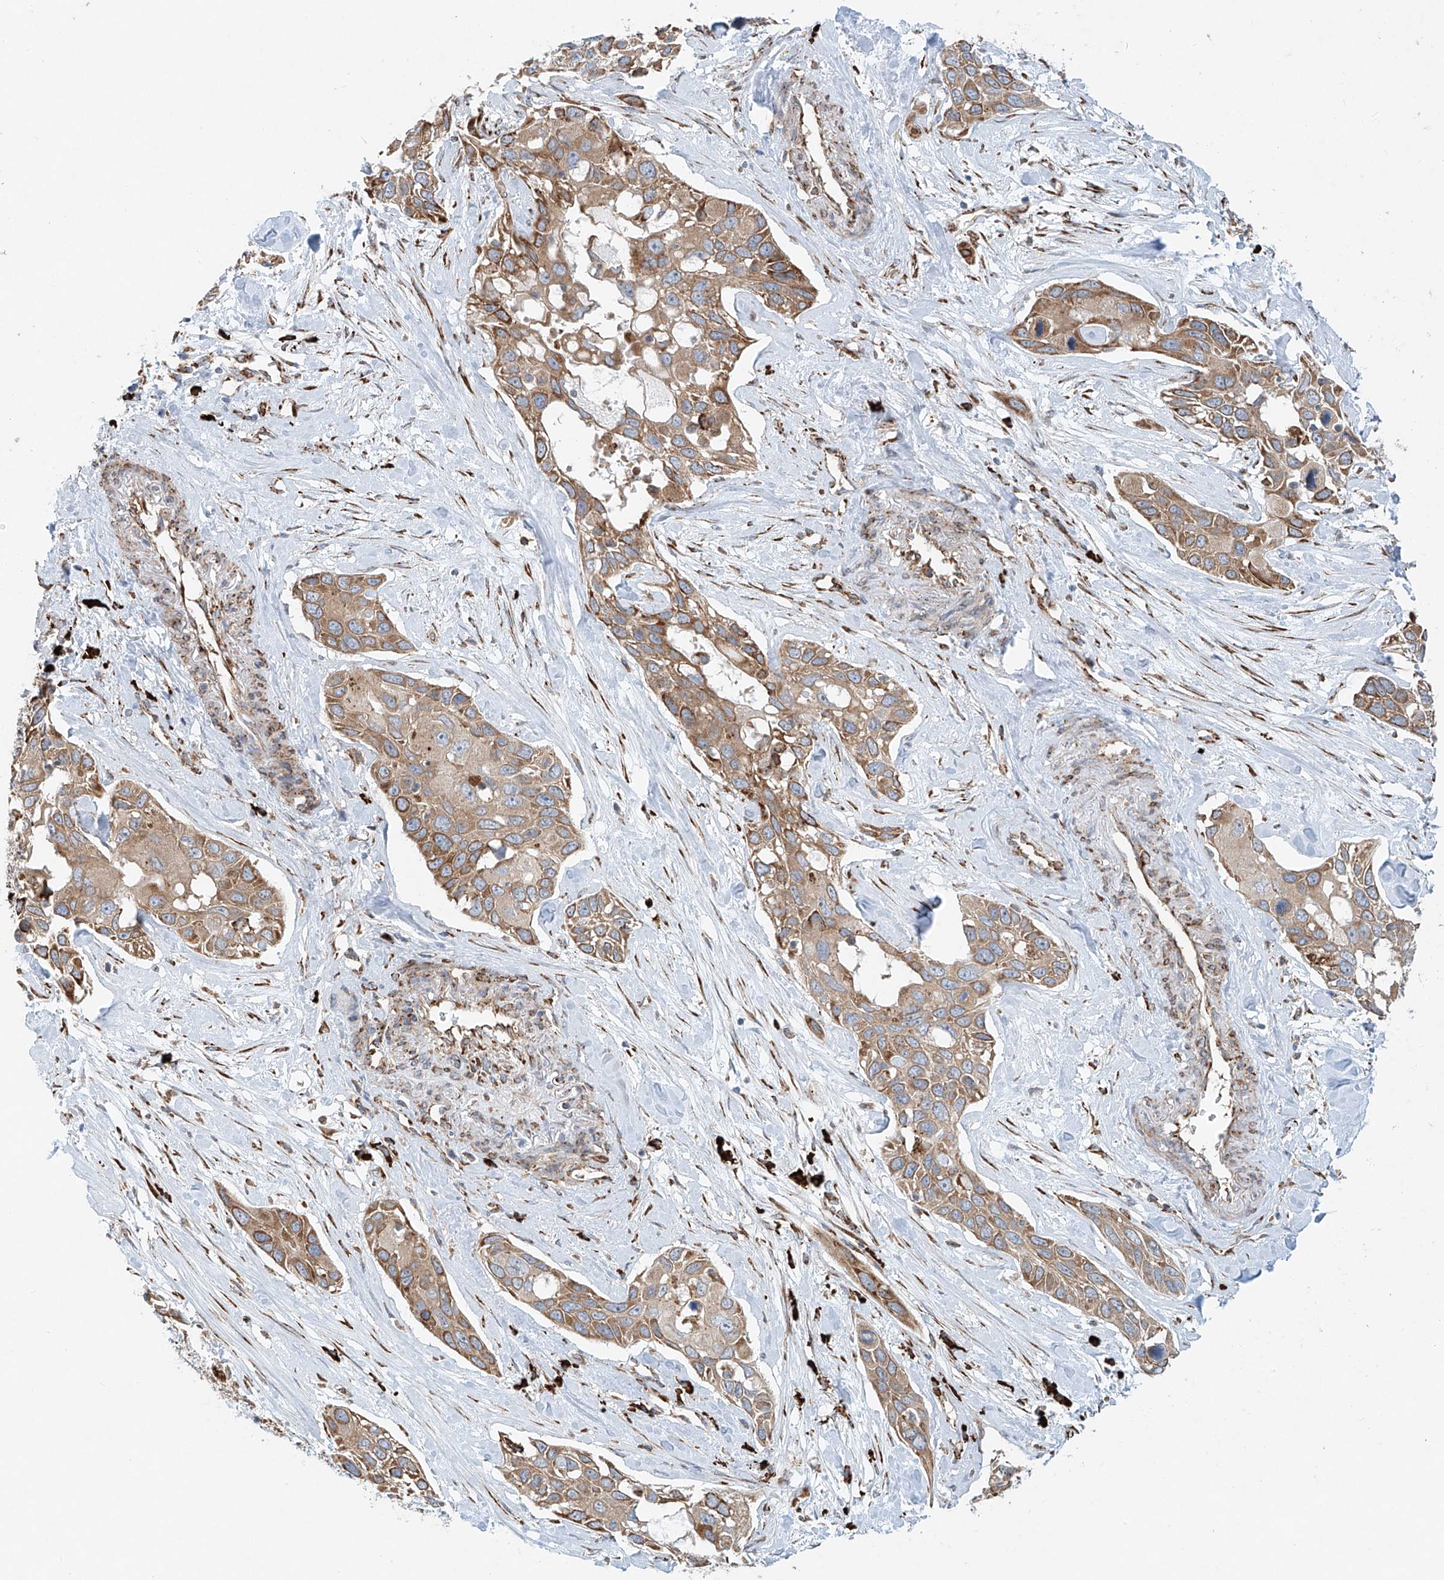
{"staining": {"intensity": "moderate", "quantity": ">75%", "location": "cytoplasmic/membranous"}, "tissue": "pancreatic cancer", "cell_type": "Tumor cells", "image_type": "cancer", "snomed": [{"axis": "morphology", "description": "Adenocarcinoma, NOS"}, {"axis": "topography", "description": "Pancreas"}], "caption": "Protein positivity by immunohistochemistry reveals moderate cytoplasmic/membranous expression in approximately >75% of tumor cells in pancreatic cancer (adenocarcinoma).", "gene": "EIPR1", "patient": {"sex": "female", "age": 60}}